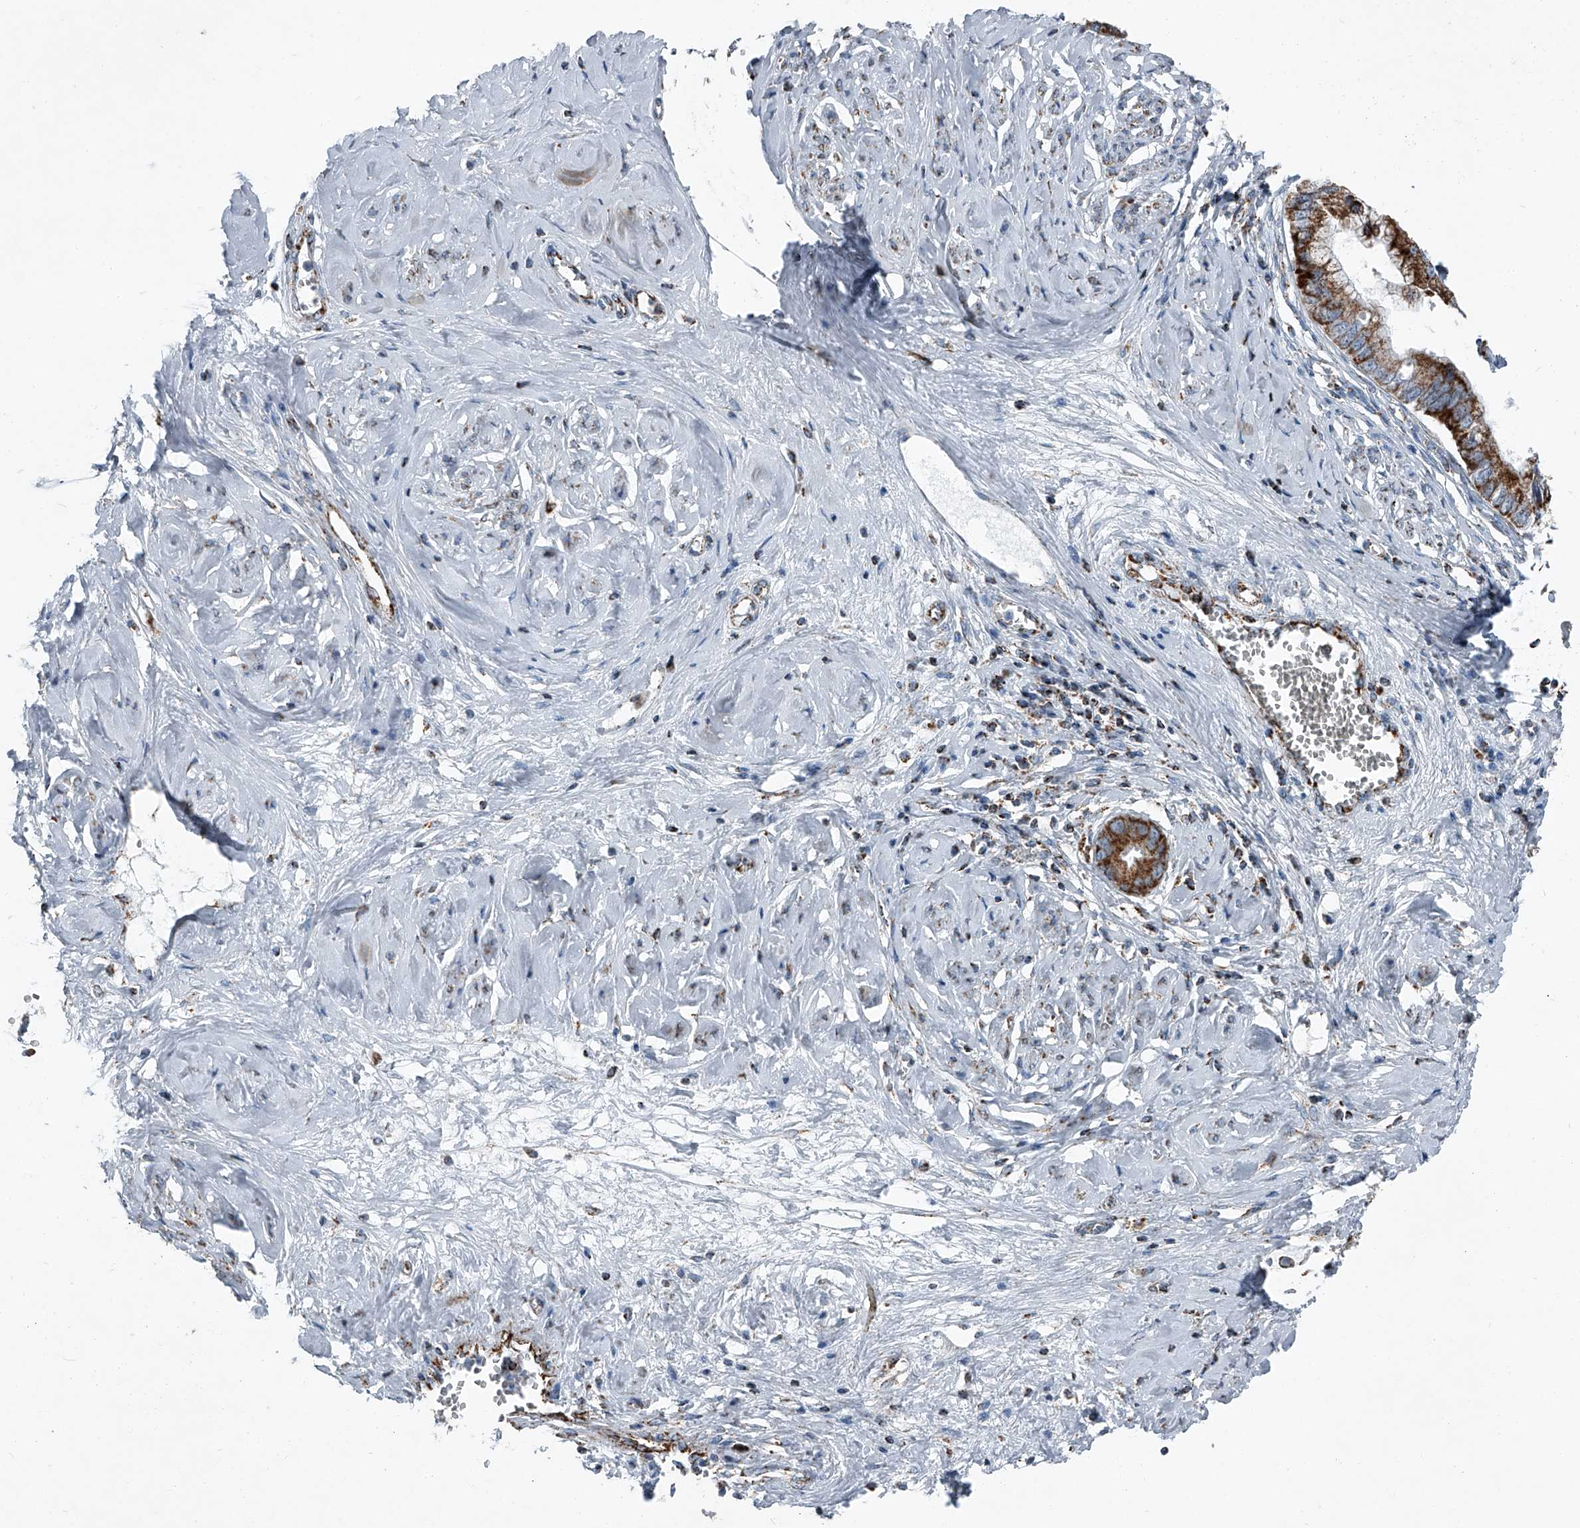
{"staining": {"intensity": "strong", "quantity": ">75%", "location": "cytoplasmic/membranous"}, "tissue": "cervical cancer", "cell_type": "Tumor cells", "image_type": "cancer", "snomed": [{"axis": "morphology", "description": "Adenocarcinoma, NOS"}, {"axis": "topography", "description": "Cervix"}], "caption": "Human adenocarcinoma (cervical) stained with a protein marker displays strong staining in tumor cells.", "gene": "CHRNA7", "patient": {"sex": "female", "age": 44}}